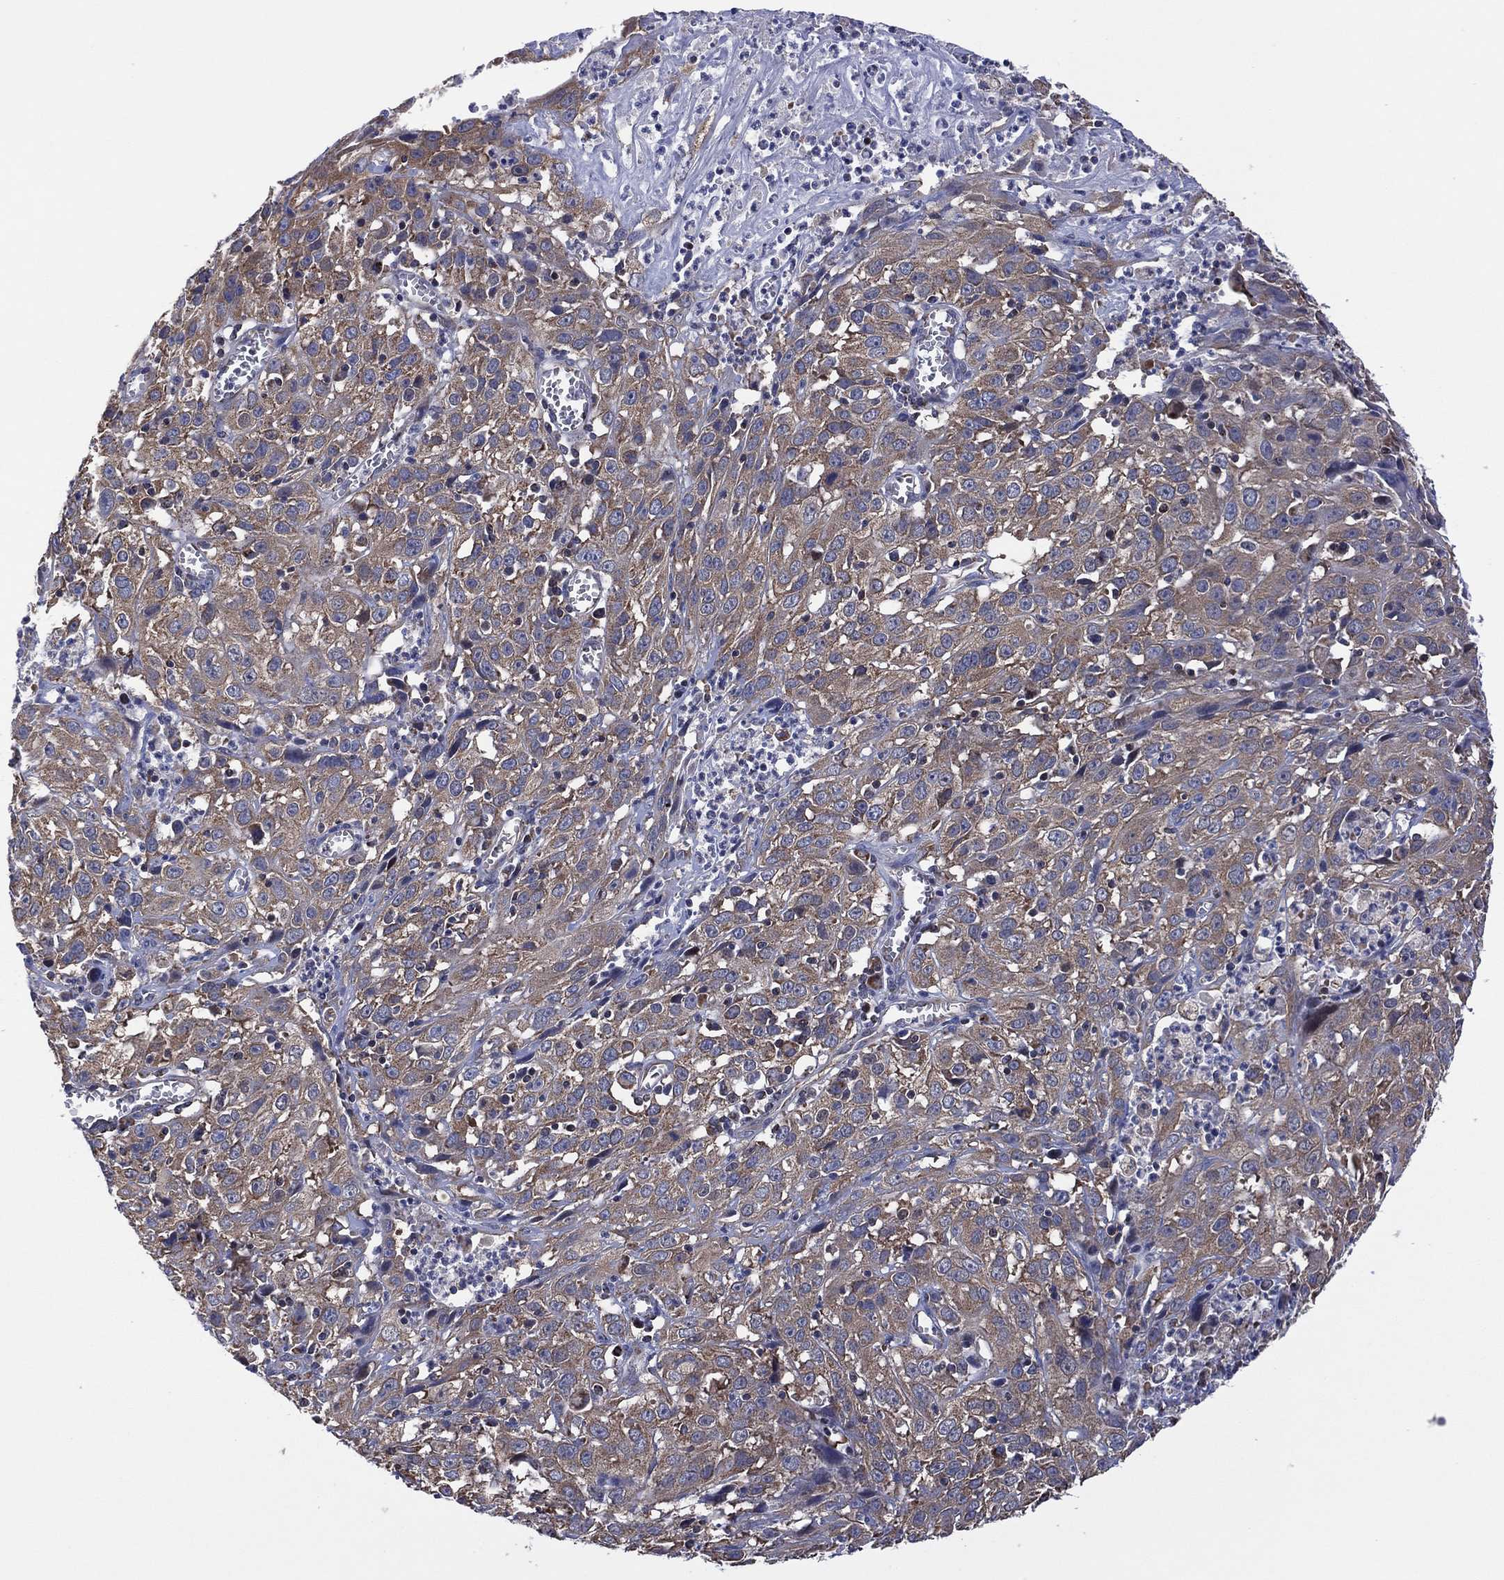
{"staining": {"intensity": "weak", "quantity": ">75%", "location": "cytoplasmic/membranous"}, "tissue": "cervical cancer", "cell_type": "Tumor cells", "image_type": "cancer", "snomed": [{"axis": "morphology", "description": "Squamous cell carcinoma, NOS"}, {"axis": "topography", "description": "Cervix"}], "caption": "Immunohistochemistry micrograph of neoplastic tissue: squamous cell carcinoma (cervical) stained using IHC reveals low levels of weak protein expression localized specifically in the cytoplasmic/membranous of tumor cells, appearing as a cytoplasmic/membranous brown color.", "gene": "PIDD1", "patient": {"sex": "female", "age": 32}}